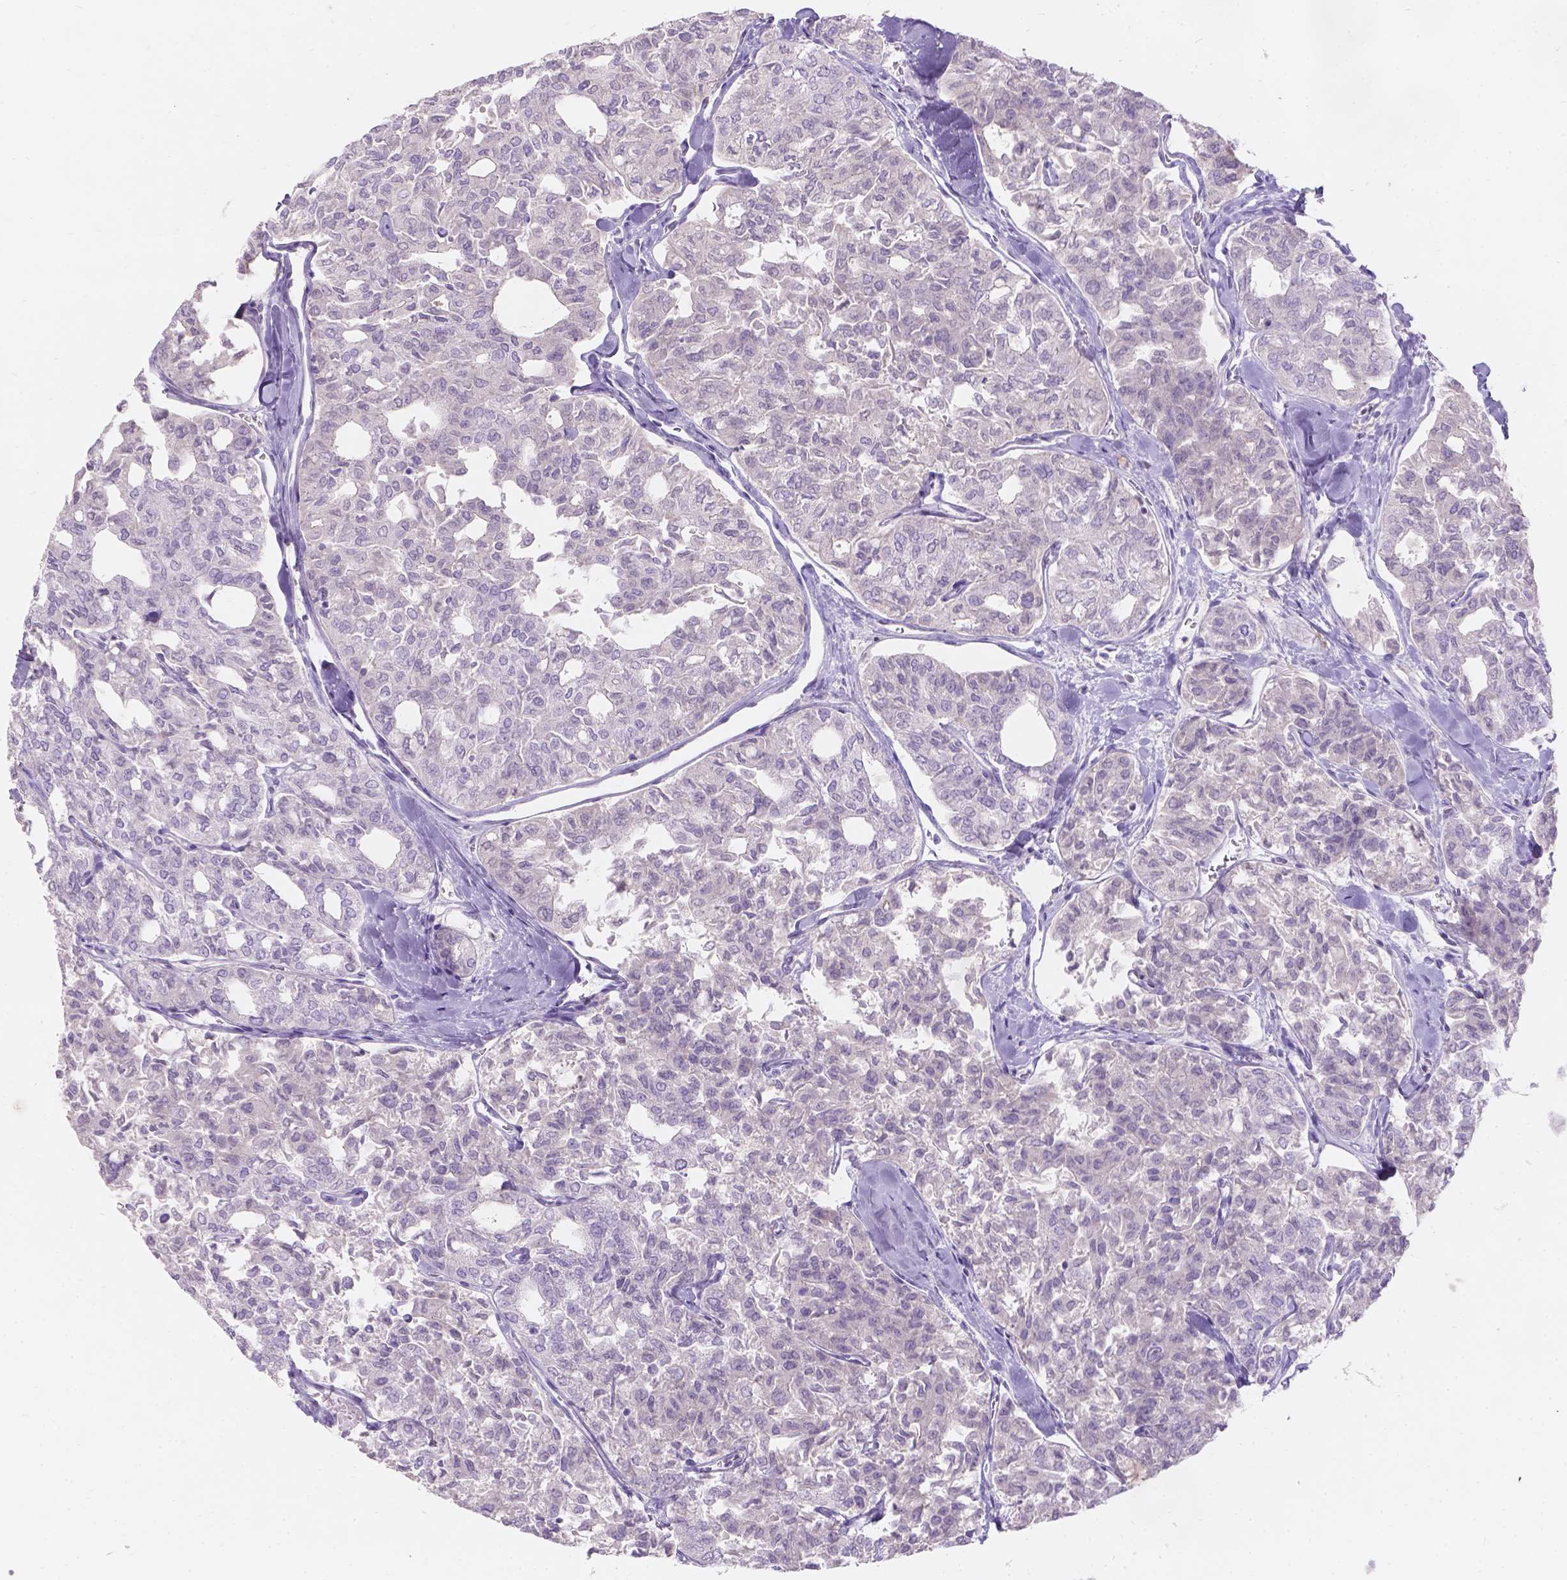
{"staining": {"intensity": "negative", "quantity": "none", "location": "none"}, "tissue": "thyroid cancer", "cell_type": "Tumor cells", "image_type": "cancer", "snomed": [{"axis": "morphology", "description": "Follicular adenoma carcinoma, NOS"}, {"axis": "topography", "description": "Thyroid gland"}], "caption": "Immunohistochemical staining of human follicular adenoma carcinoma (thyroid) displays no significant positivity in tumor cells.", "gene": "GAL3ST2", "patient": {"sex": "male", "age": 75}}